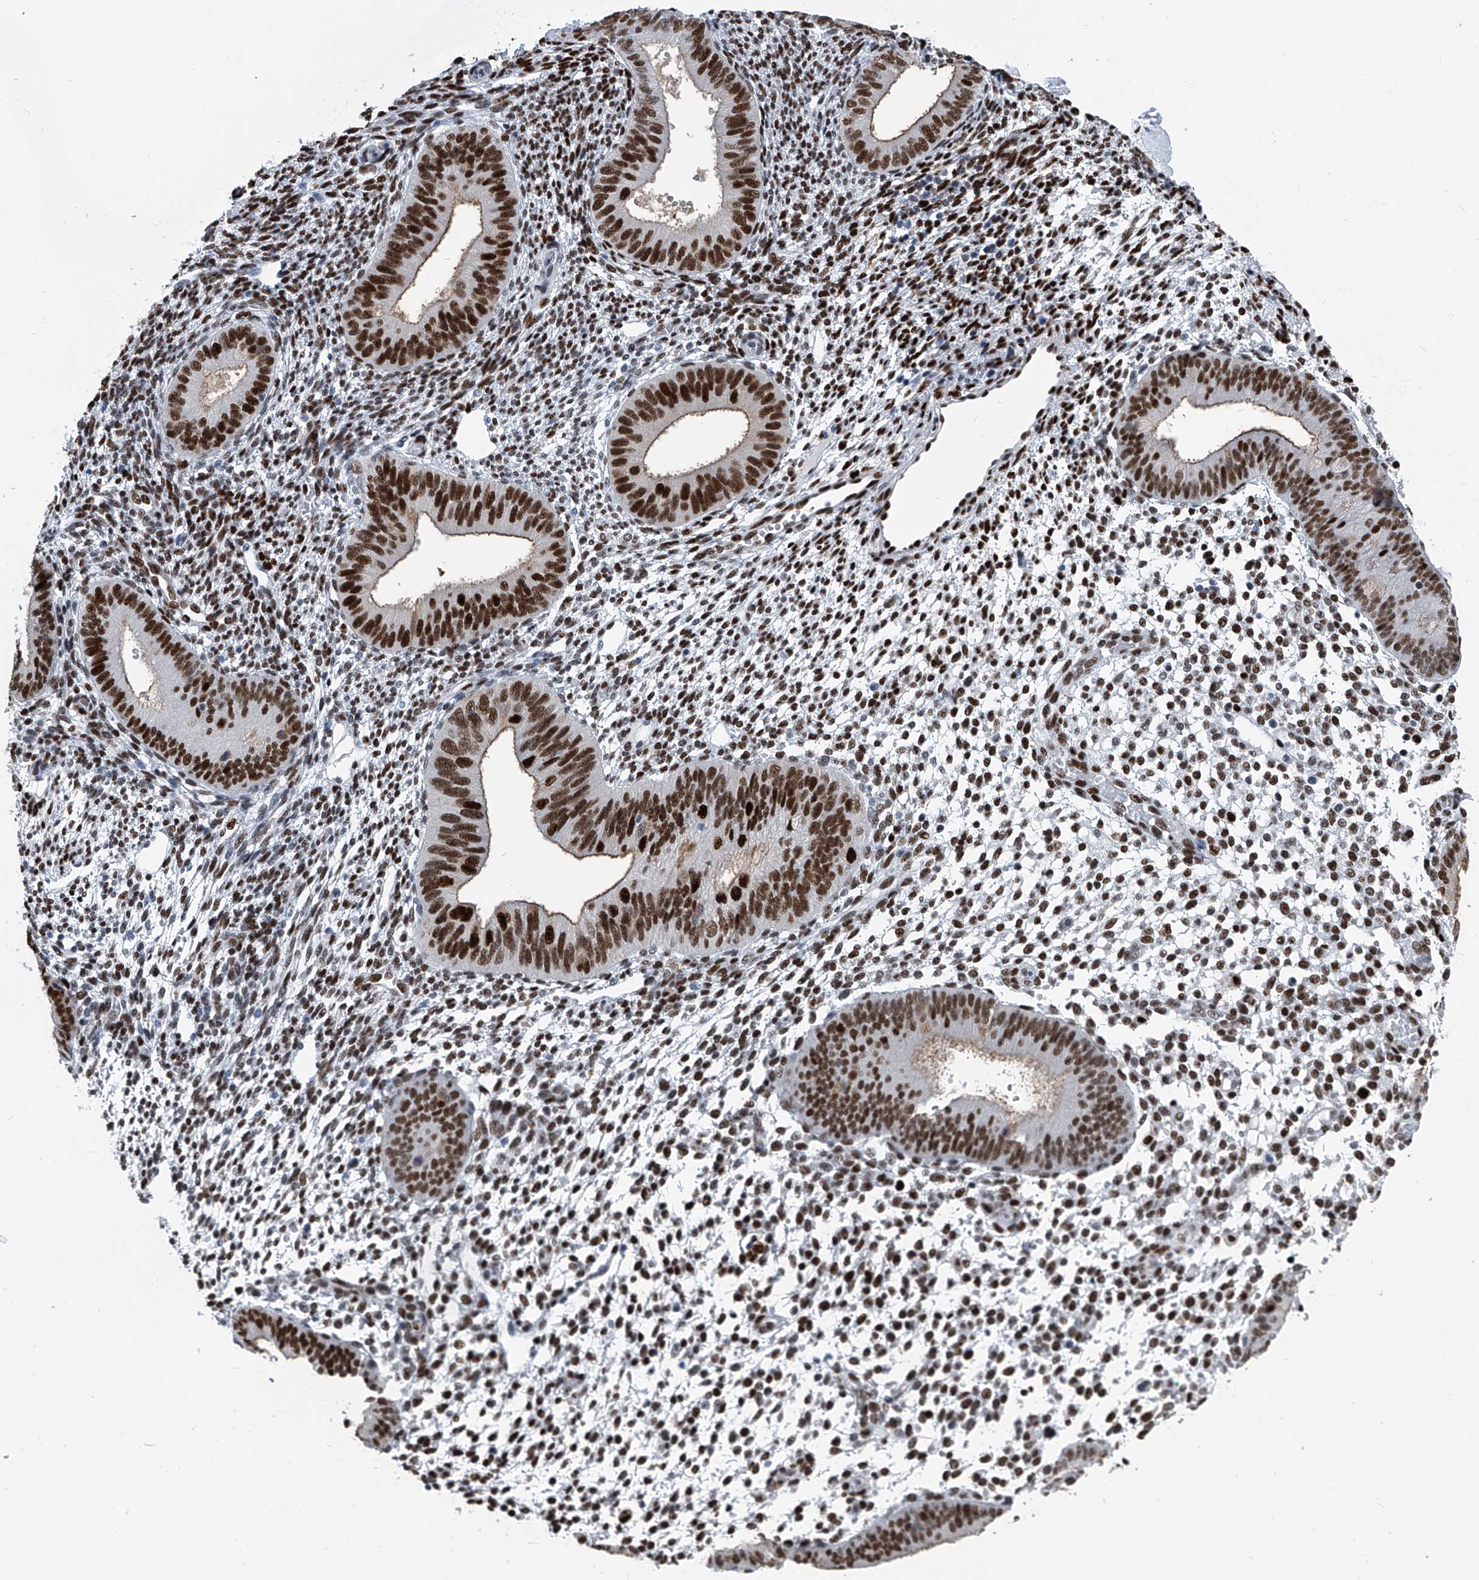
{"staining": {"intensity": "strong", "quantity": ">75%", "location": "nuclear"}, "tissue": "endometrium", "cell_type": "Cells in endometrial stroma", "image_type": "normal", "snomed": [{"axis": "morphology", "description": "Normal tissue, NOS"}, {"axis": "topography", "description": "Uterus"}, {"axis": "topography", "description": "Endometrium"}], "caption": "Cells in endometrial stroma reveal strong nuclear expression in about >75% of cells in unremarkable endometrium. The staining is performed using DAB (3,3'-diaminobenzidine) brown chromogen to label protein expression. The nuclei are counter-stained blue using hematoxylin.", "gene": "FKBP5", "patient": {"sex": "female", "age": 48}}